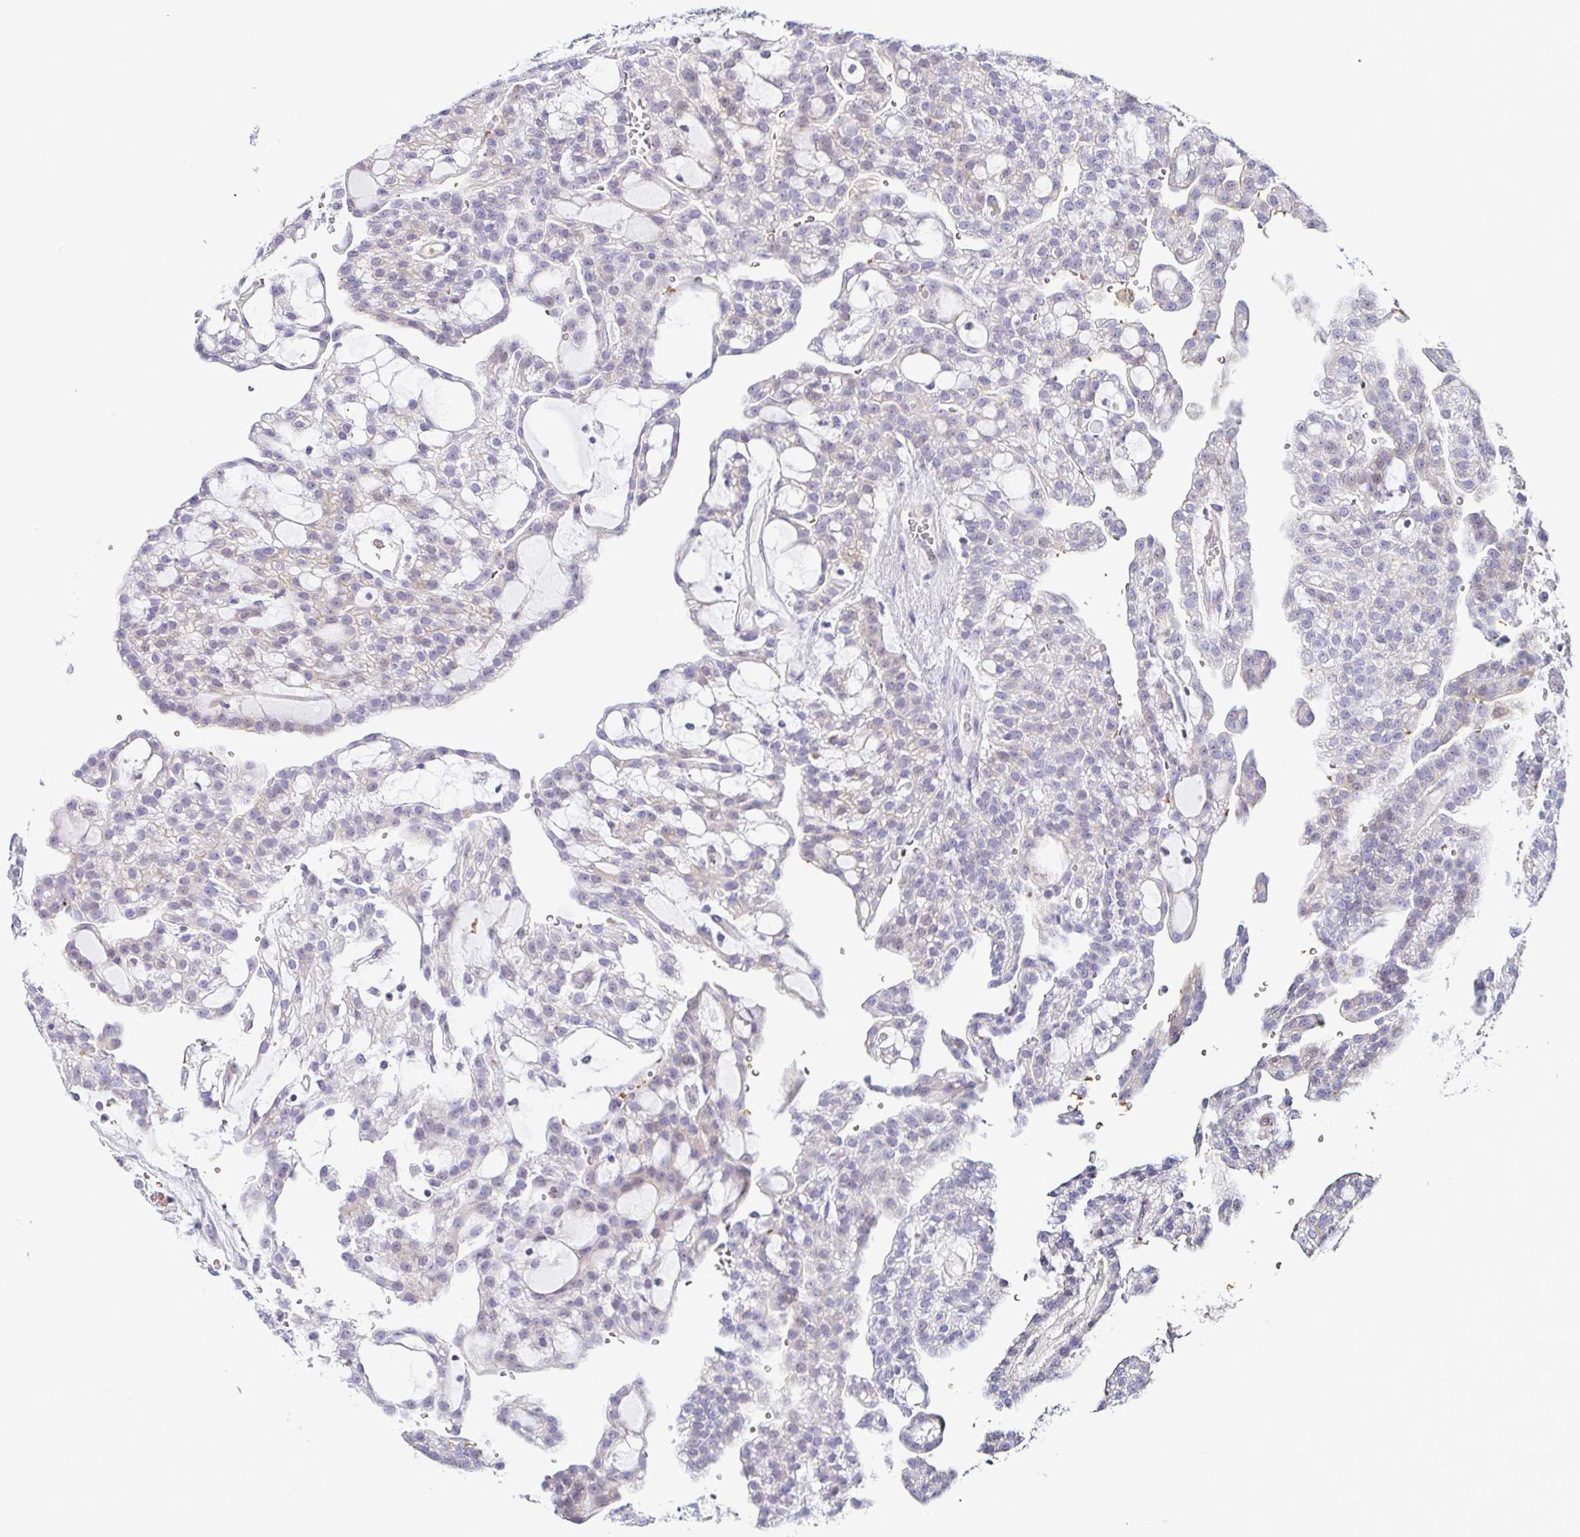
{"staining": {"intensity": "negative", "quantity": "none", "location": "none"}, "tissue": "renal cancer", "cell_type": "Tumor cells", "image_type": "cancer", "snomed": [{"axis": "morphology", "description": "Adenocarcinoma, NOS"}, {"axis": "topography", "description": "Kidney"}], "caption": "The IHC histopathology image has no significant staining in tumor cells of renal cancer tissue. The staining was performed using DAB to visualize the protein expression in brown, while the nuclei were stained in blue with hematoxylin (Magnification: 20x).", "gene": "FAM162B", "patient": {"sex": "male", "age": 63}}